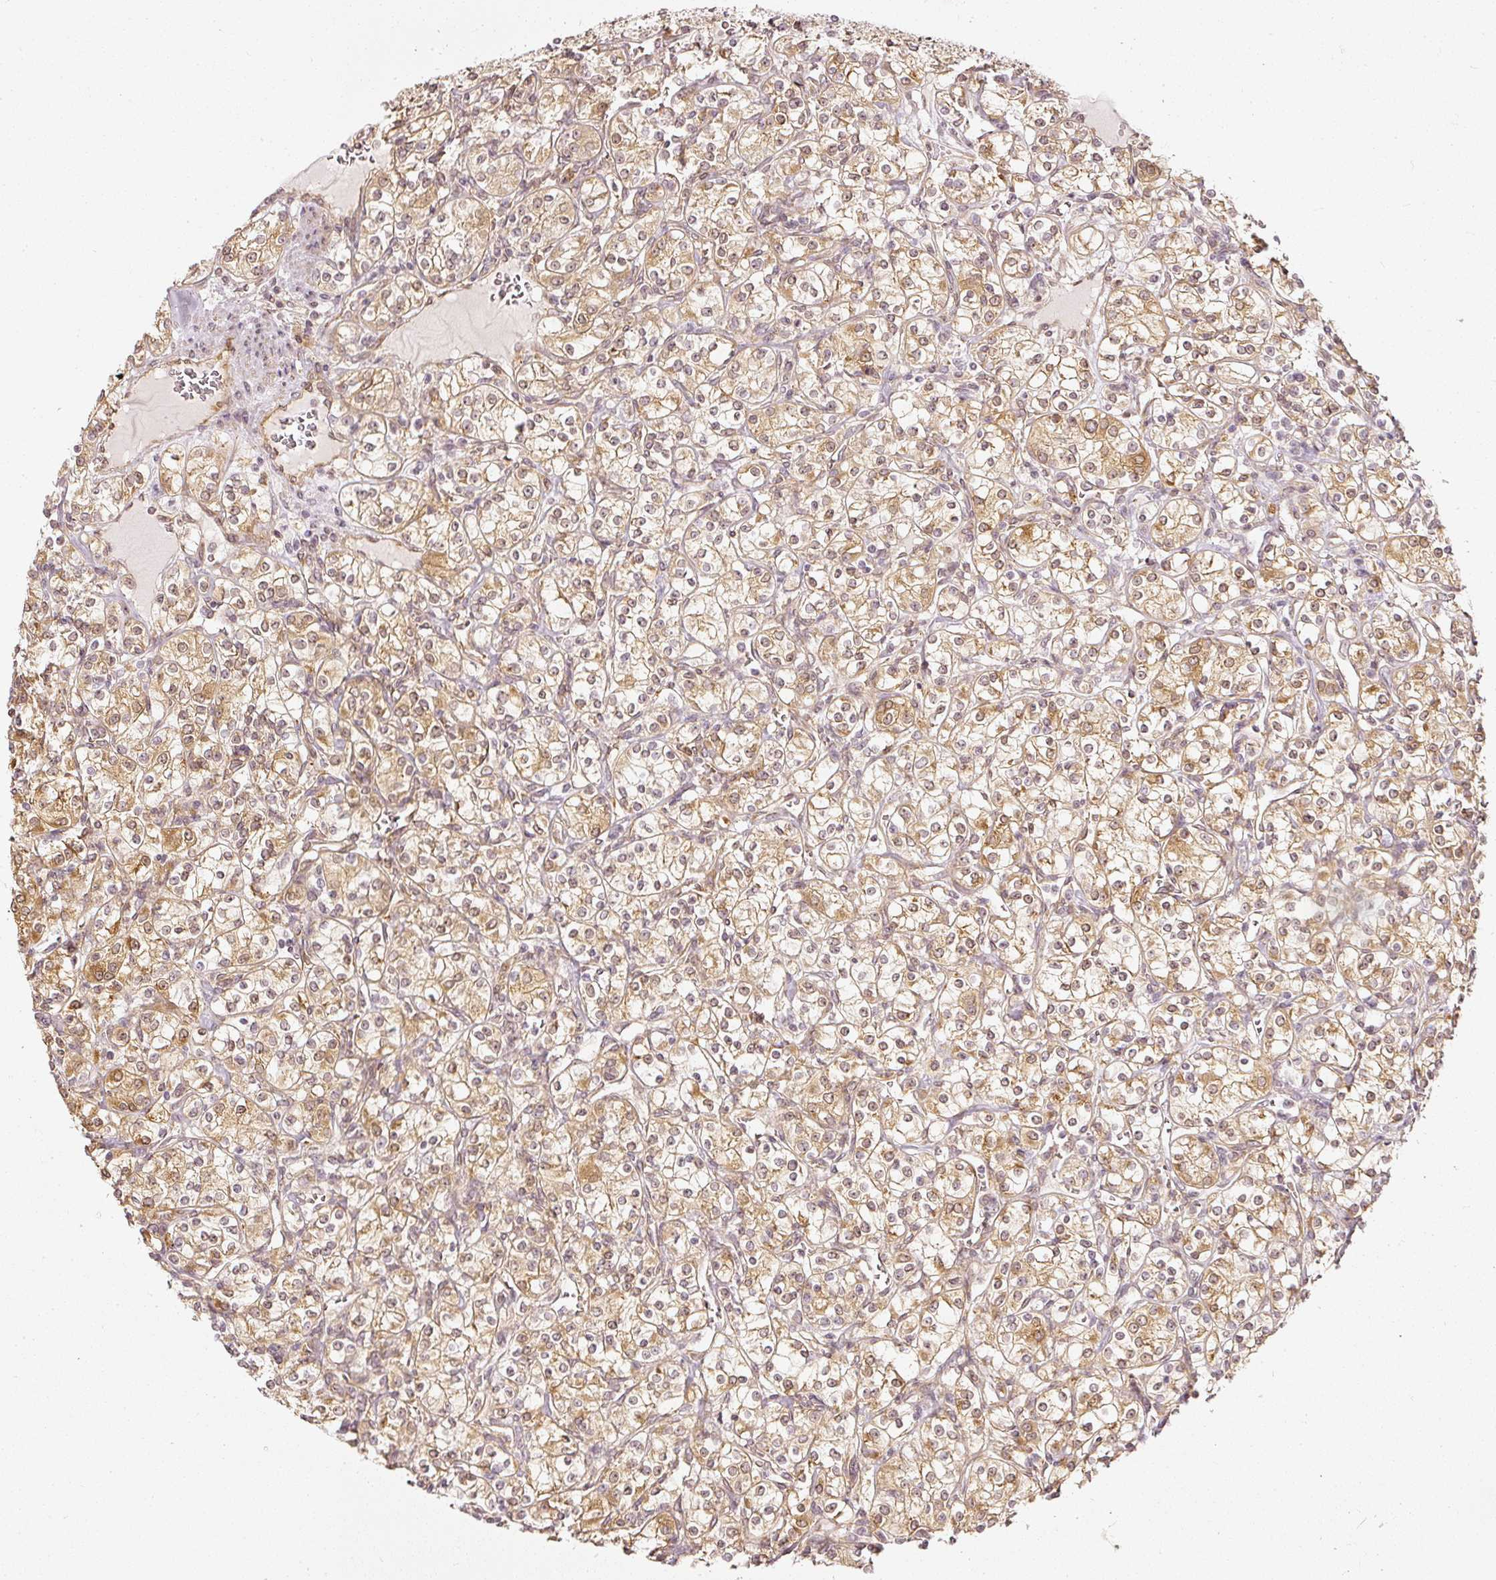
{"staining": {"intensity": "moderate", "quantity": "25%-75%", "location": "cytoplasmic/membranous"}, "tissue": "renal cancer", "cell_type": "Tumor cells", "image_type": "cancer", "snomed": [{"axis": "morphology", "description": "Adenocarcinoma, NOS"}, {"axis": "topography", "description": "Kidney"}], "caption": "A brown stain shows moderate cytoplasmic/membranous staining of a protein in human renal adenocarcinoma tumor cells. The staining was performed using DAB (3,3'-diaminobenzidine), with brown indicating positive protein expression. Nuclei are stained blue with hematoxylin.", "gene": "DRD2", "patient": {"sex": "male", "age": 77}}